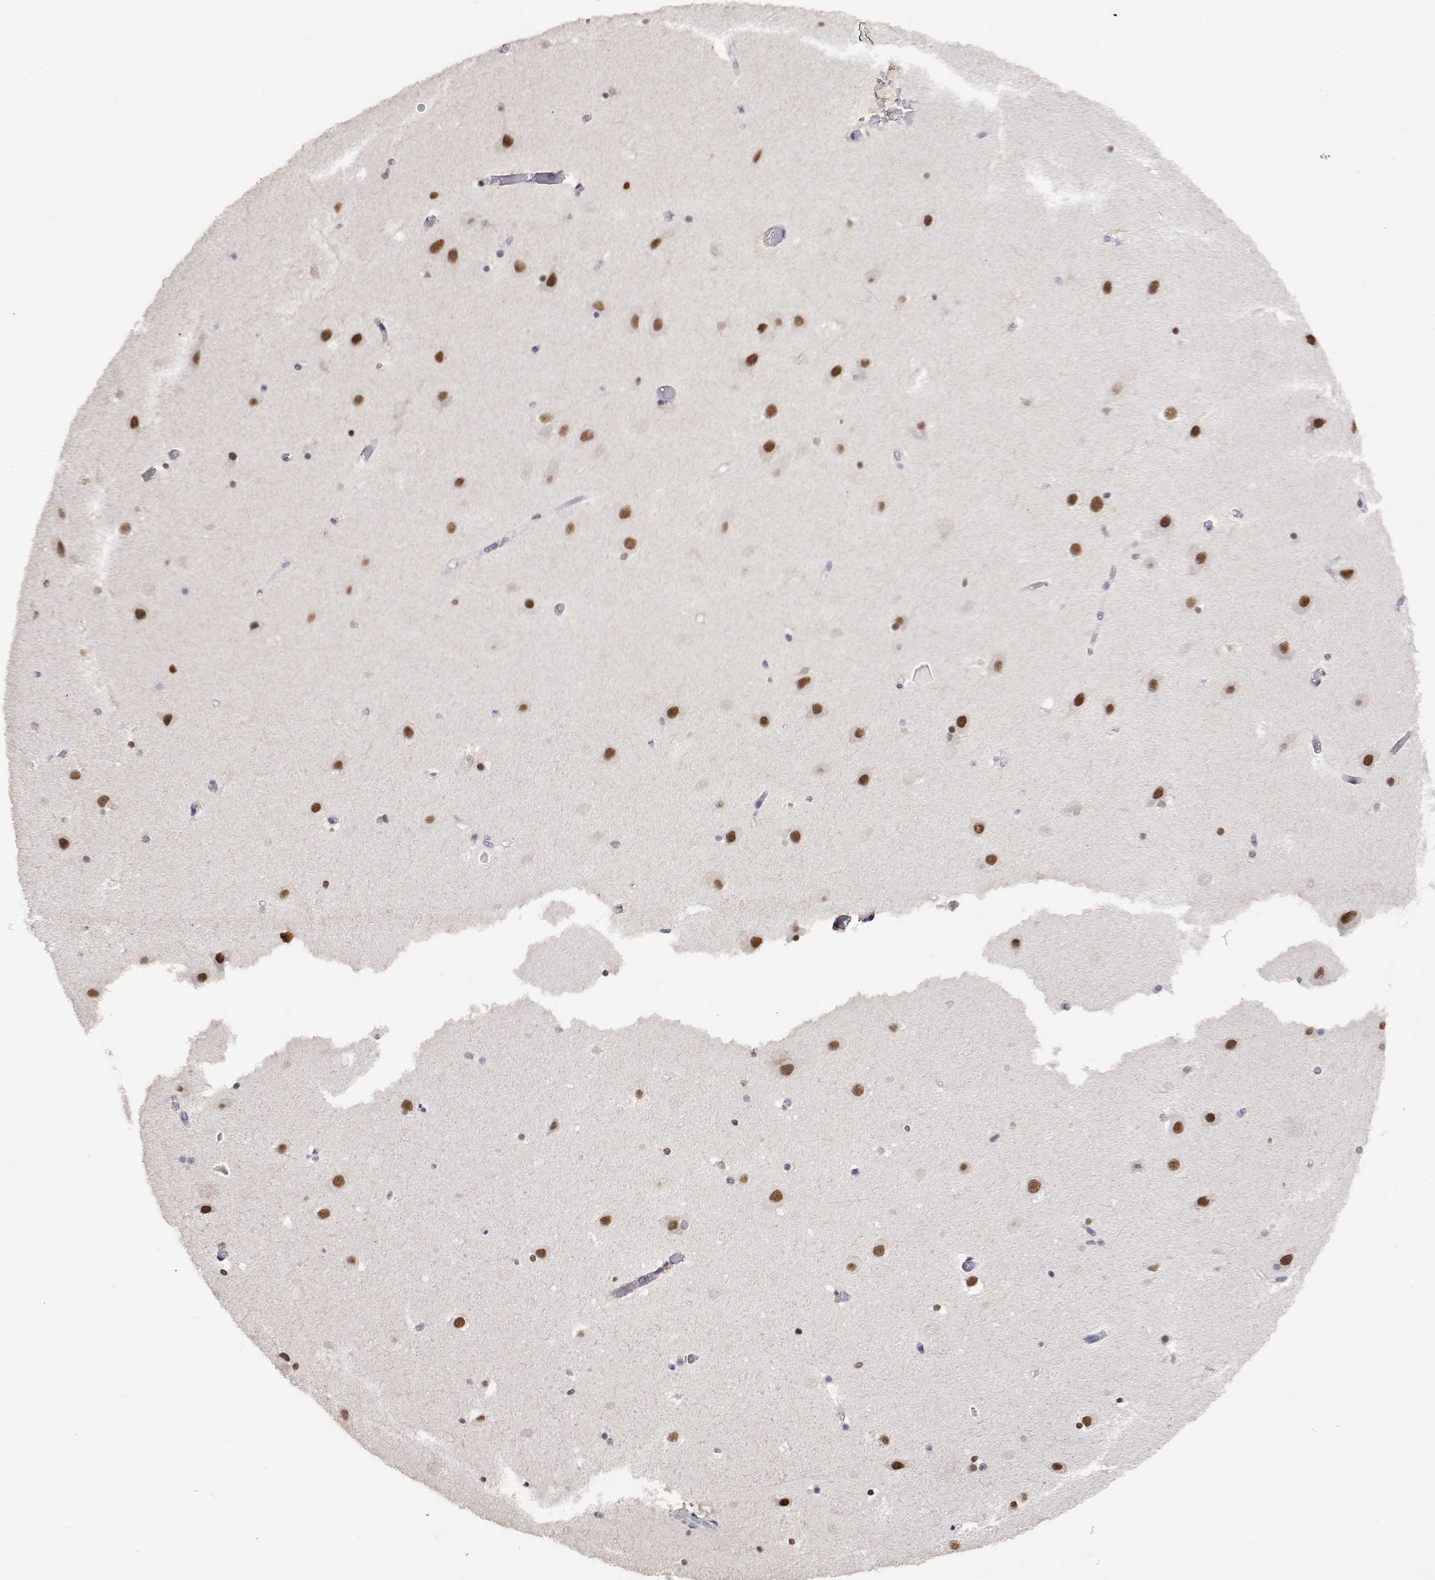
{"staining": {"intensity": "moderate", "quantity": "25%-75%", "location": "nuclear"}, "tissue": "hippocampus", "cell_type": "Glial cells", "image_type": "normal", "snomed": [{"axis": "morphology", "description": "Normal tissue, NOS"}, {"axis": "topography", "description": "Hippocampus"}], "caption": "A histopathology image of hippocampus stained for a protein demonstrates moderate nuclear brown staining in glial cells.", "gene": "HNRNPA0", "patient": {"sex": "male", "age": 26}}